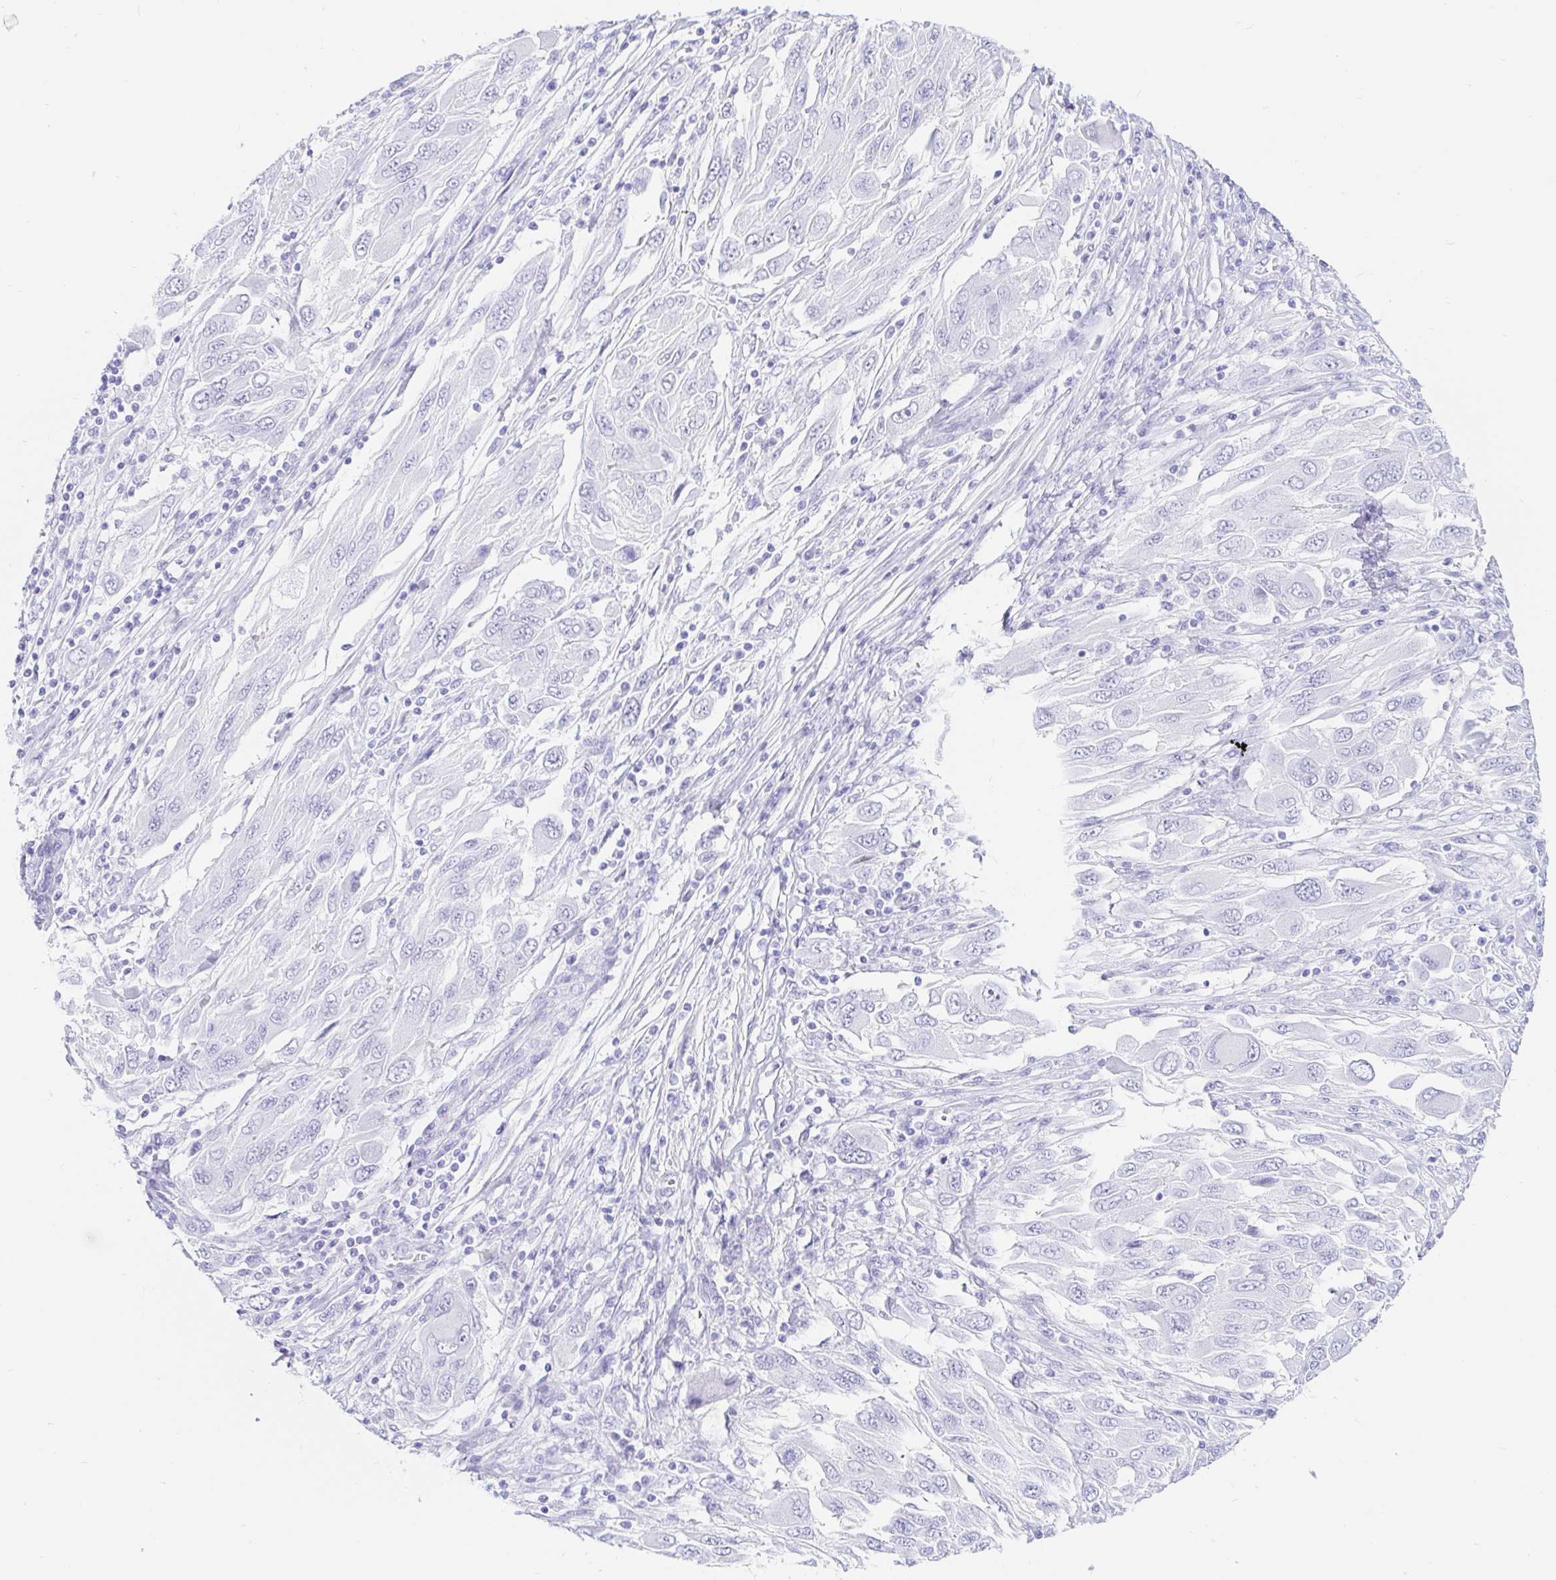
{"staining": {"intensity": "negative", "quantity": "none", "location": "none"}, "tissue": "melanoma", "cell_type": "Tumor cells", "image_type": "cancer", "snomed": [{"axis": "morphology", "description": "Malignant melanoma, NOS"}, {"axis": "topography", "description": "Skin"}], "caption": "Immunohistochemical staining of human melanoma exhibits no significant positivity in tumor cells. Nuclei are stained in blue.", "gene": "OR6T1", "patient": {"sex": "female", "age": 91}}